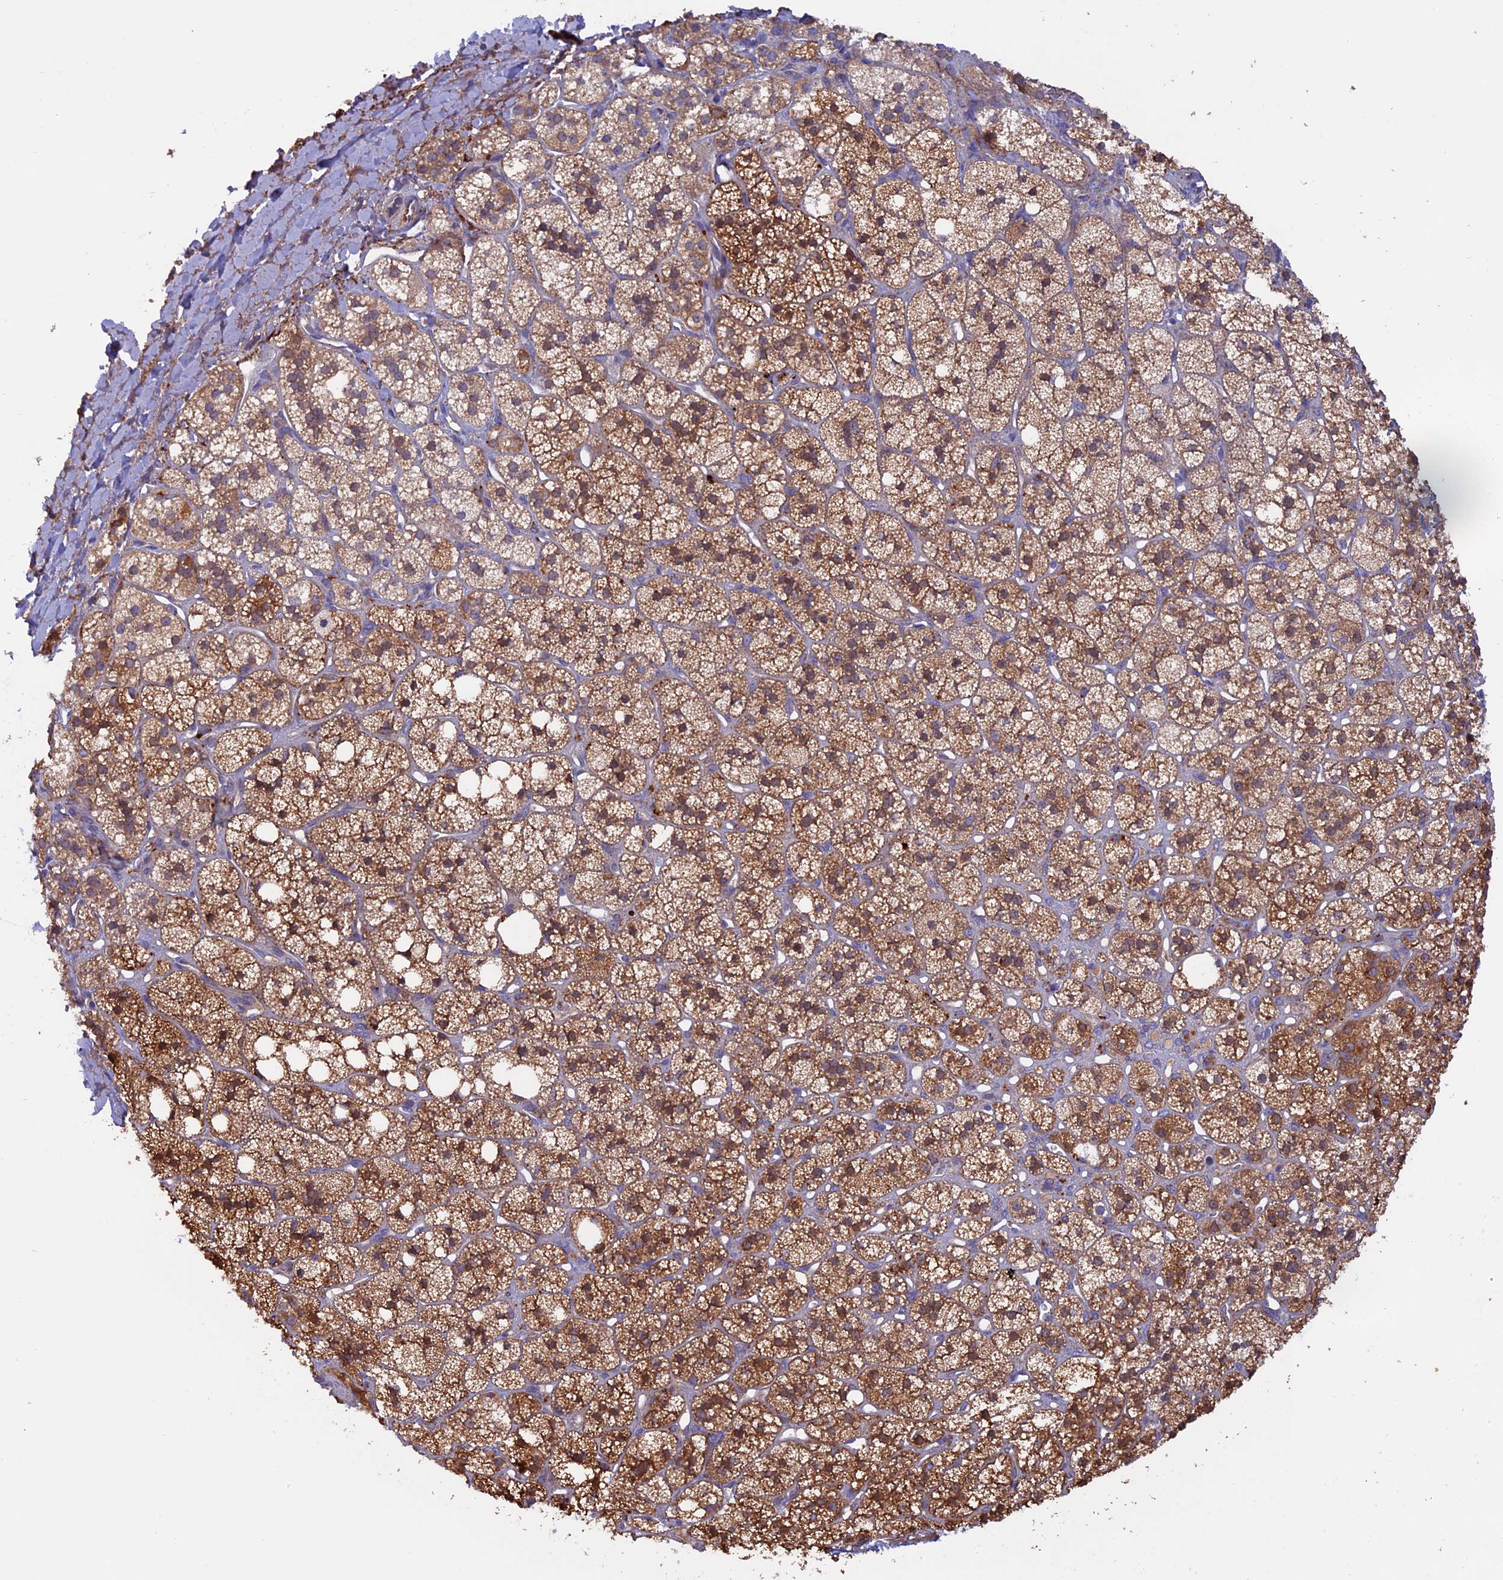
{"staining": {"intensity": "moderate", "quantity": ">75%", "location": "cytoplasmic/membranous"}, "tissue": "adrenal gland", "cell_type": "Glandular cells", "image_type": "normal", "snomed": [{"axis": "morphology", "description": "Normal tissue, NOS"}, {"axis": "topography", "description": "Adrenal gland"}], "caption": "Immunohistochemistry (IHC) histopathology image of normal adrenal gland stained for a protein (brown), which shows medium levels of moderate cytoplasmic/membranous positivity in approximately >75% of glandular cells.", "gene": "PTPN9", "patient": {"sex": "male", "age": 61}}